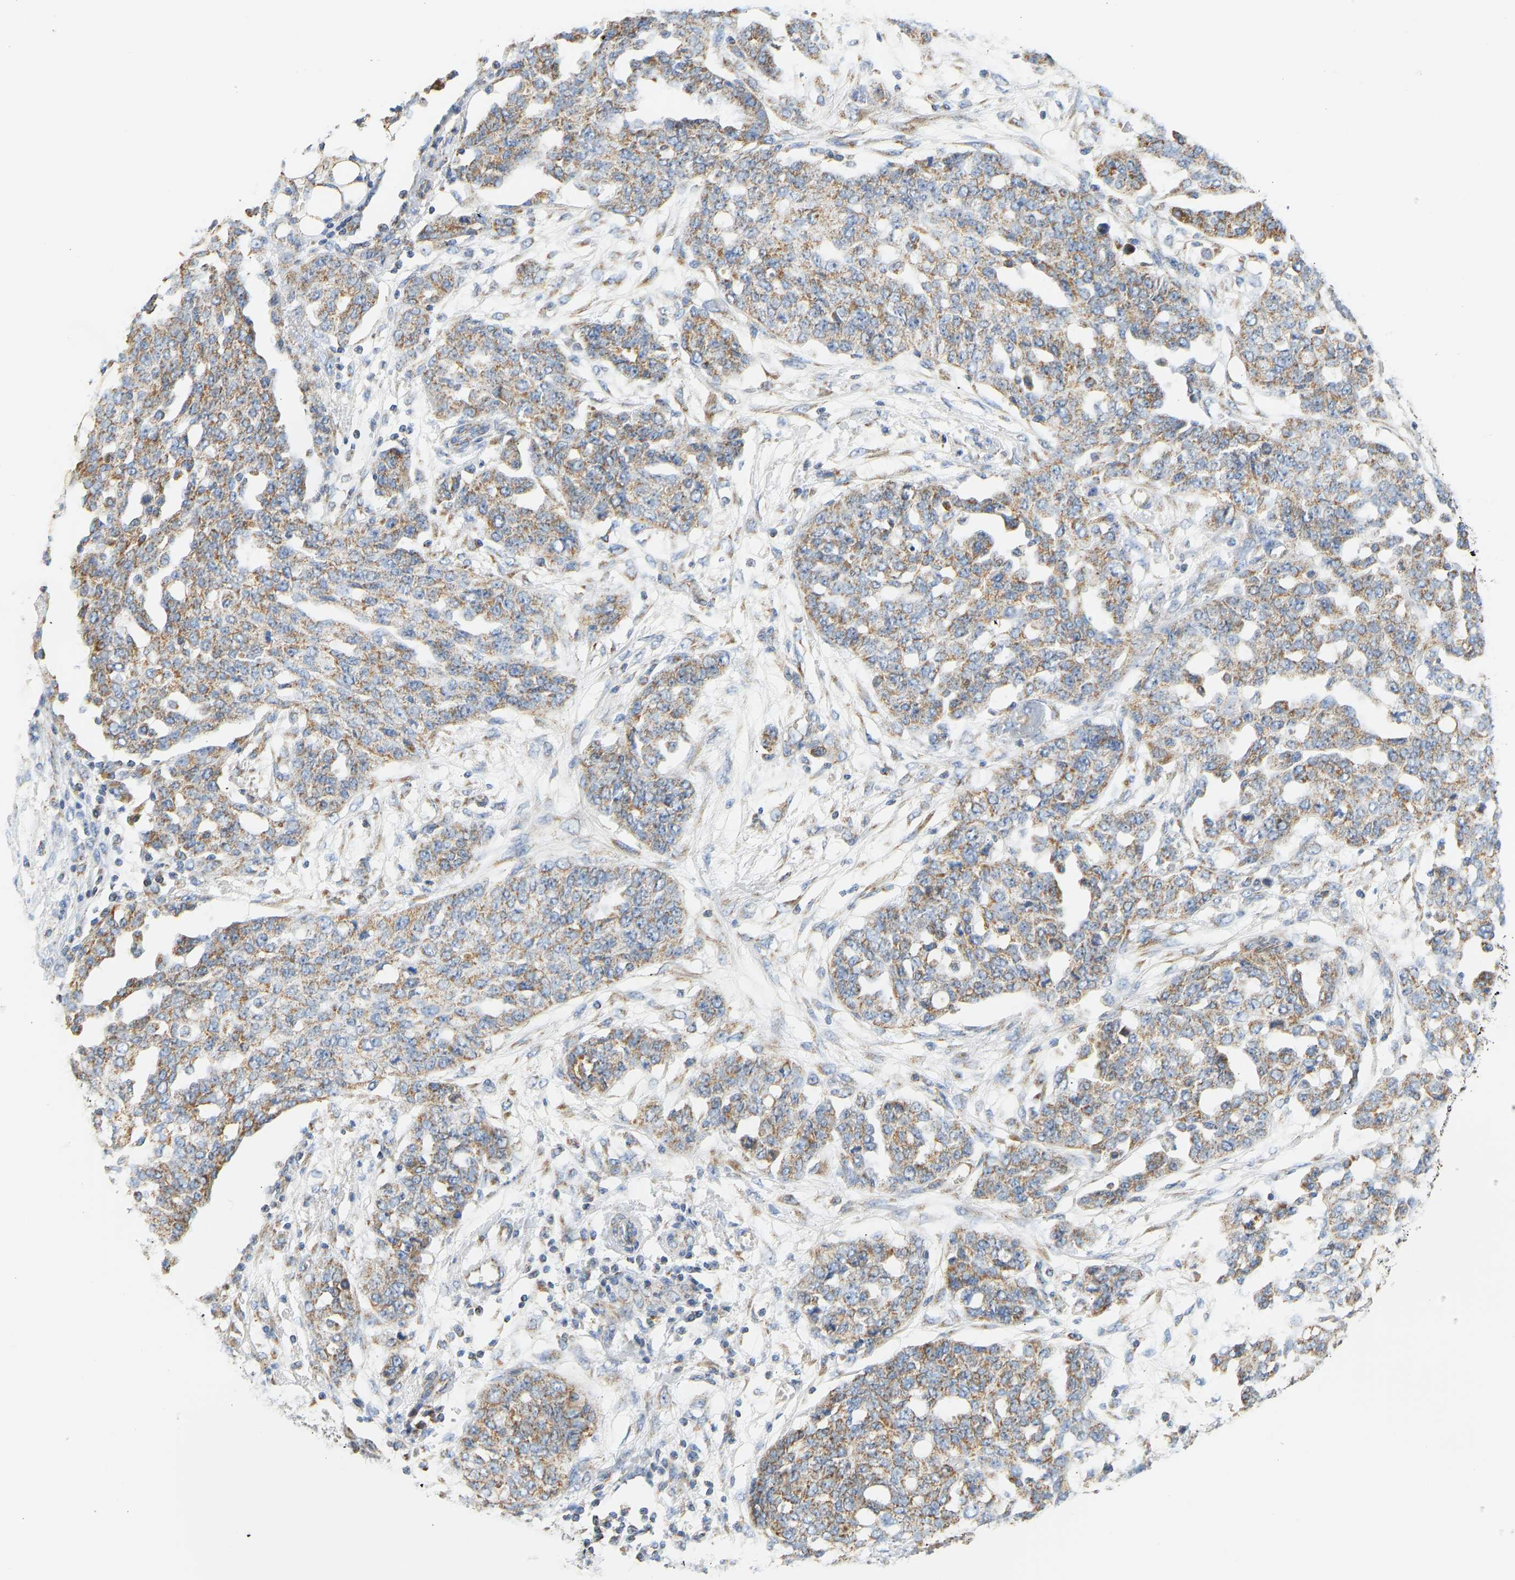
{"staining": {"intensity": "weak", "quantity": ">75%", "location": "cytoplasmic/membranous"}, "tissue": "ovarian cancer", "cell_type": "Tumor cells", "image_type": "cancer", "snomed": [{"axis": "morphology", "description": "Cystadenocarcinoma, serous, NOS"}, {"axis": "topography", "description": "Soft tissue"}, {"axis": "topography", "description": "Ovary"}], "caption": "Serous cystadenocarcinoma (ovarian) stained for a protein displays weak cytoplasmic/membranous positivity in tumor cells.", "gene": "GRPEL2", "patient": {"sex": "female", "age": 57}}